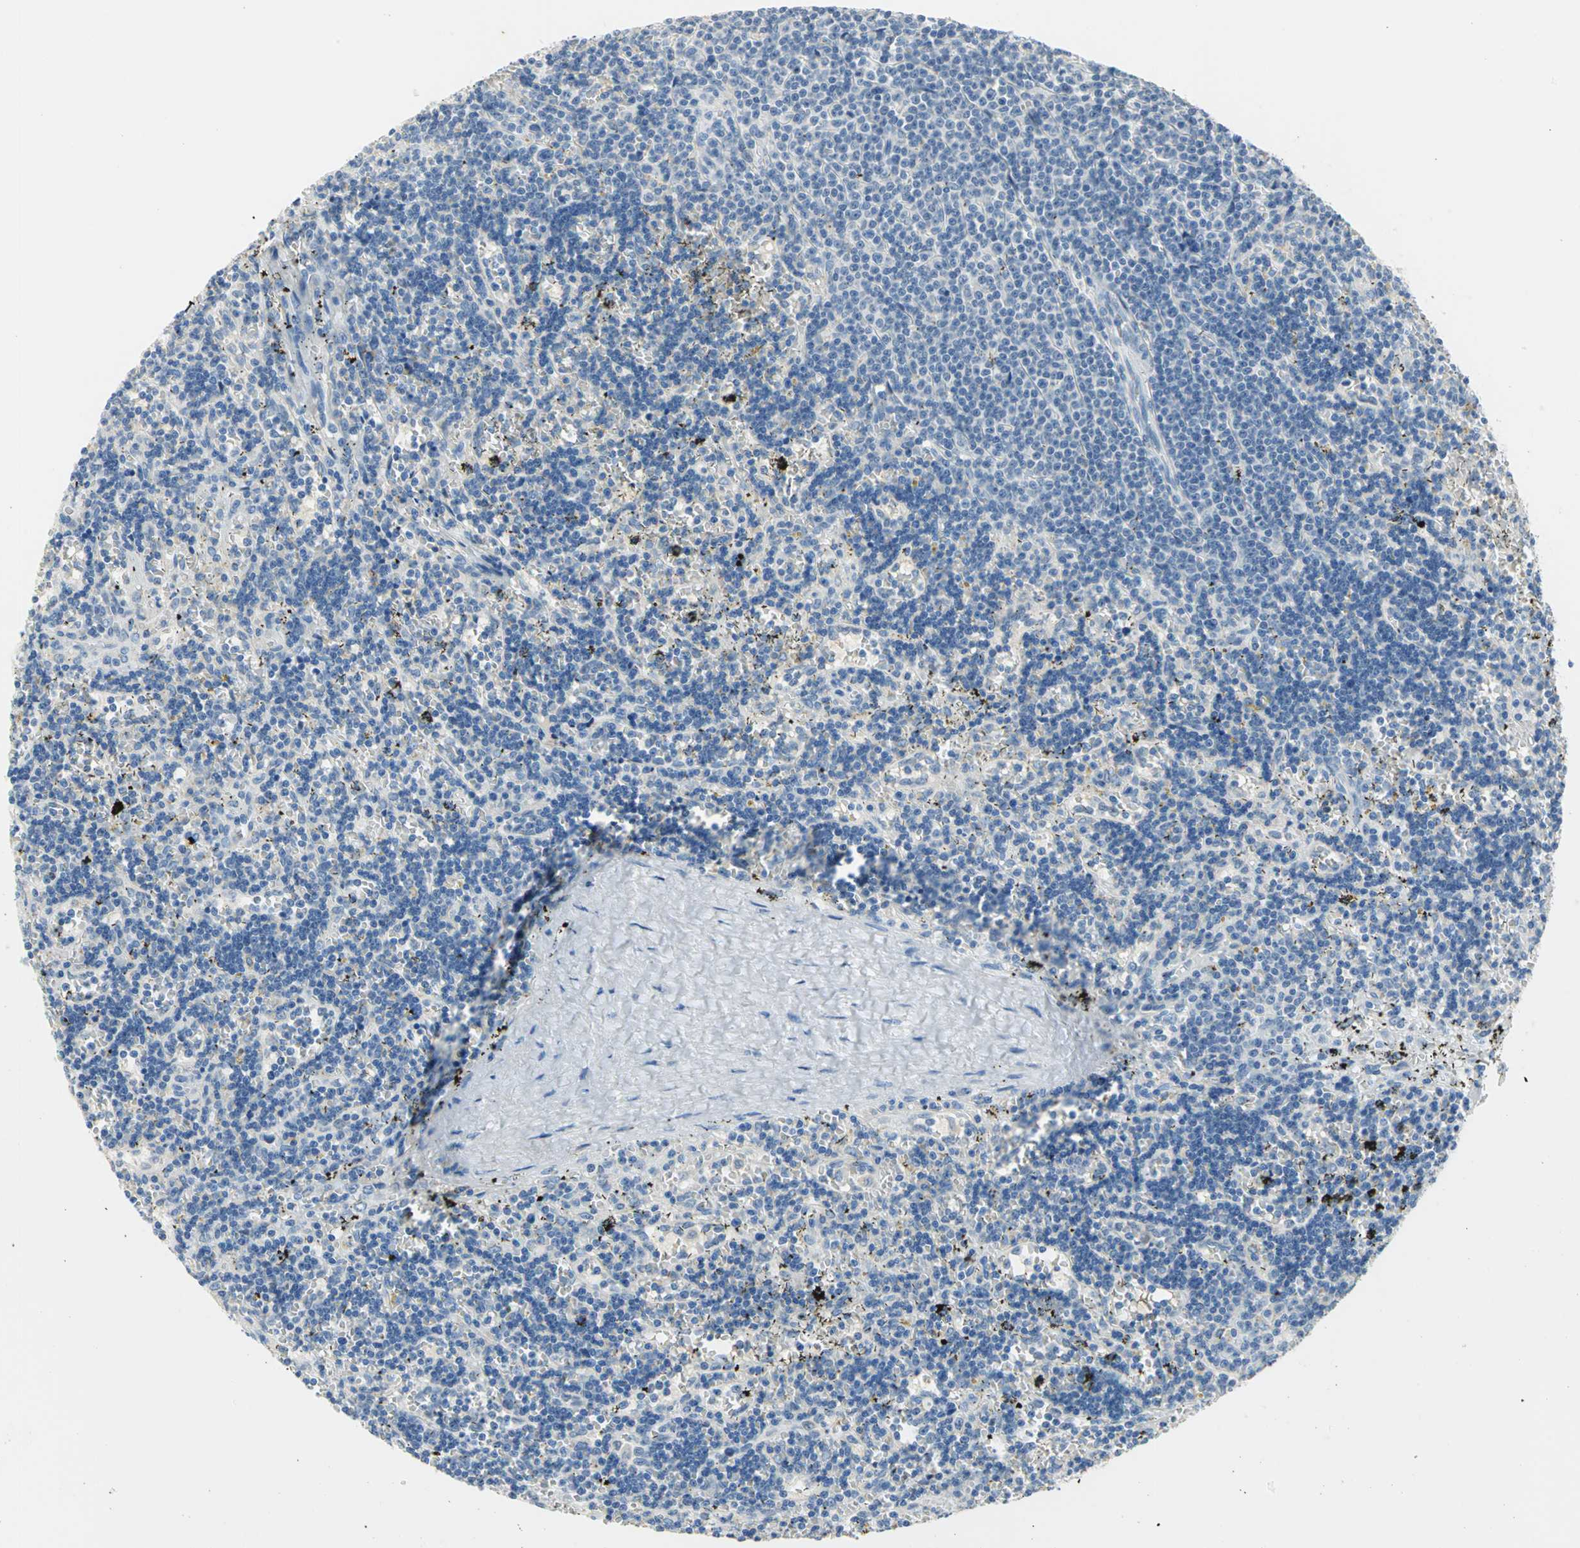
{"staining": {"intensity": "negative", "quantity": "none", "location": "none"}, "tissue": "lymphoma", "cell_type": "Tumor cells", "image_type": "cancer", "snomed": [{"axis": "morphology", "description": "Malignant lymphoma, non-Hodgkin's type, Low grade"}, {"axis": "topography", "description": "Spleen"}], "caption": "The immunohistochemistry (IHC) photomicrograph has no significant positivity in tumor cells of malignant lymphoma, non-Hodgkin's type (low-grade) tissue.", "gene": "ZIC1", "patient": {"sex": "male", "age": 60}}